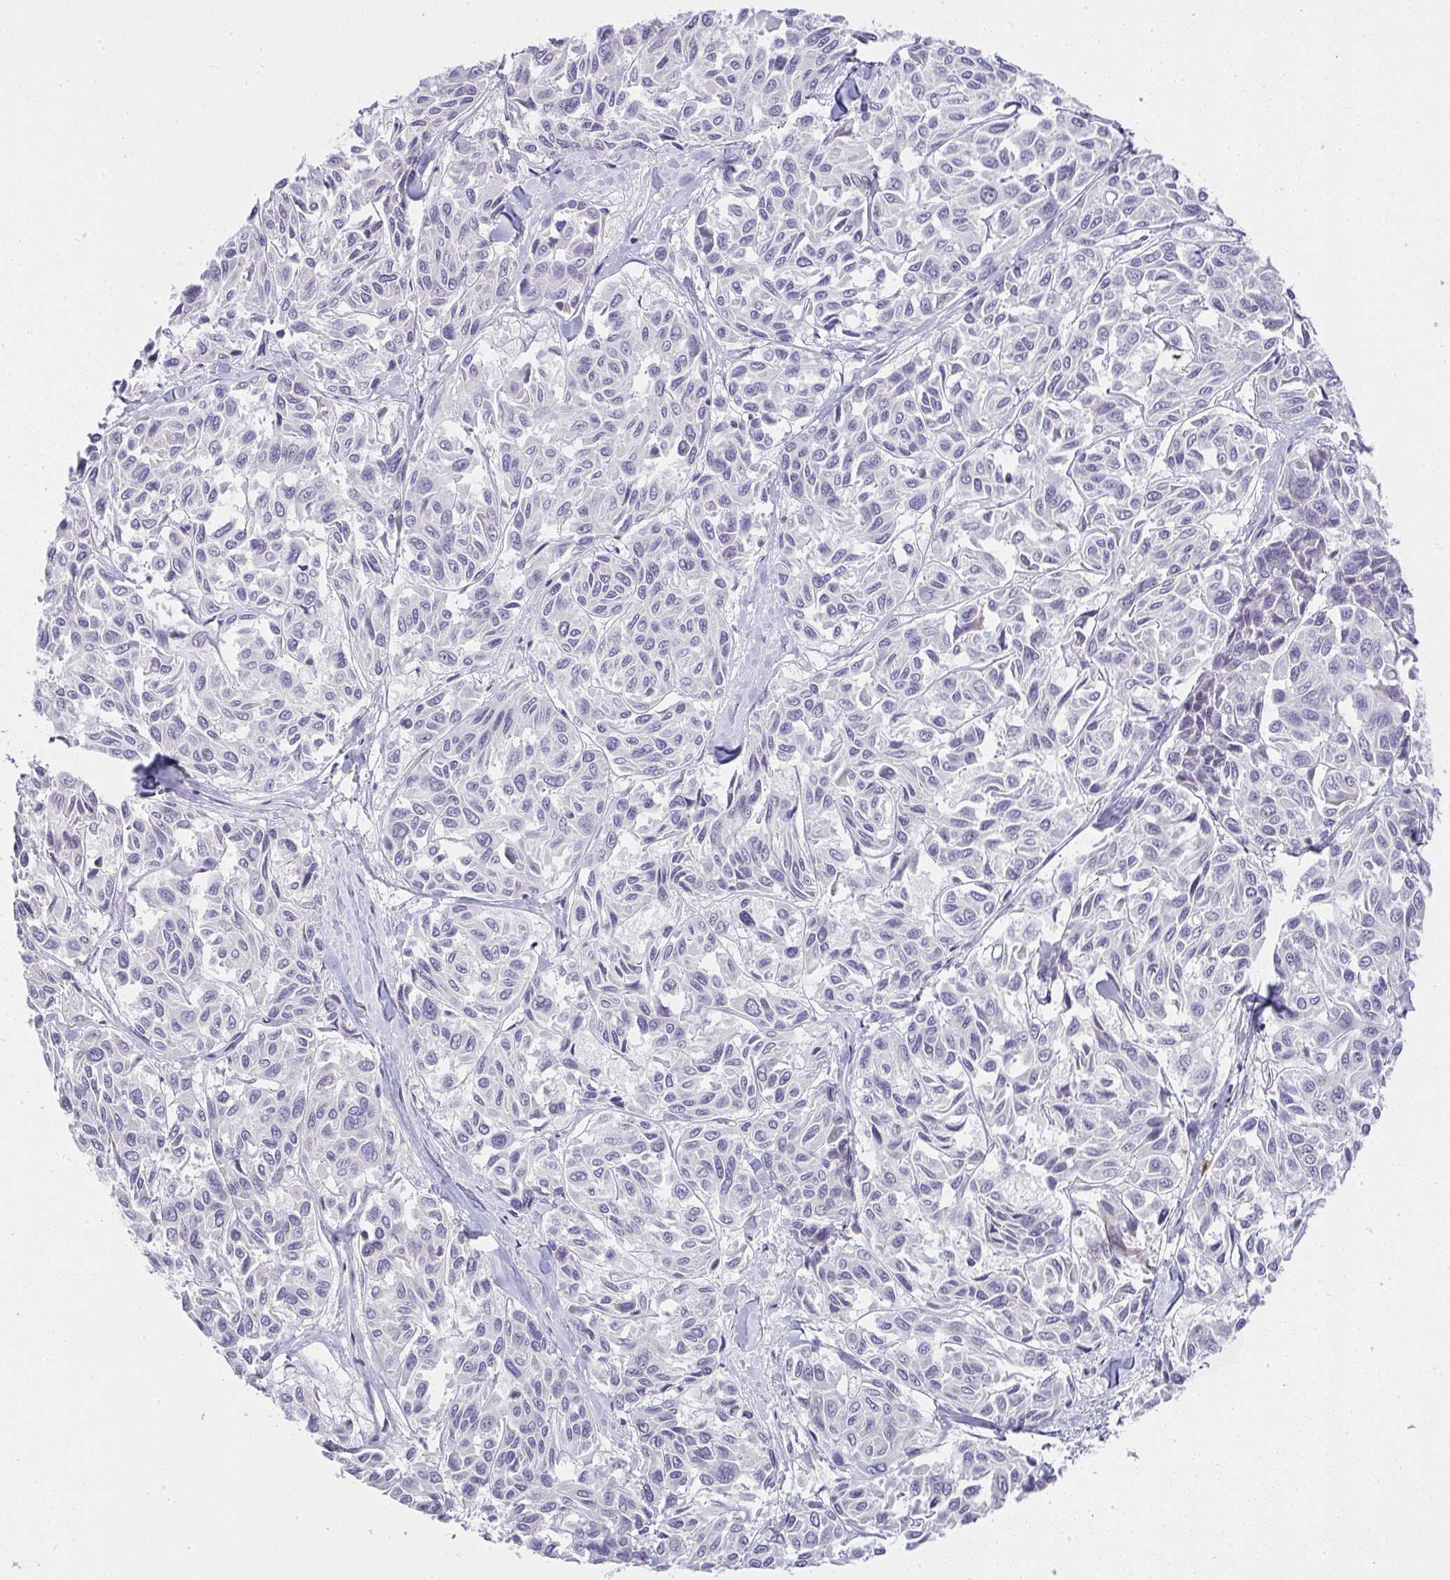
{"staining": {"intensity": "negative", "quantity": "none", "location": "none"}, "tissue": "melanoma", "cell_type": "Tumor cells", "image_type": "cancer", "snomed": [{"axis": "morphology", "description": "Malignant melanoma, NOS"}, {"axis": "topography", "description": "Skin"}], "caption": "This is an immunohistochemistry histopathology image of malignant melanoma. There is no expression in tumor cells.", "gene": "CACNA1S", "patient": {"sex": "female", "age": 66}}